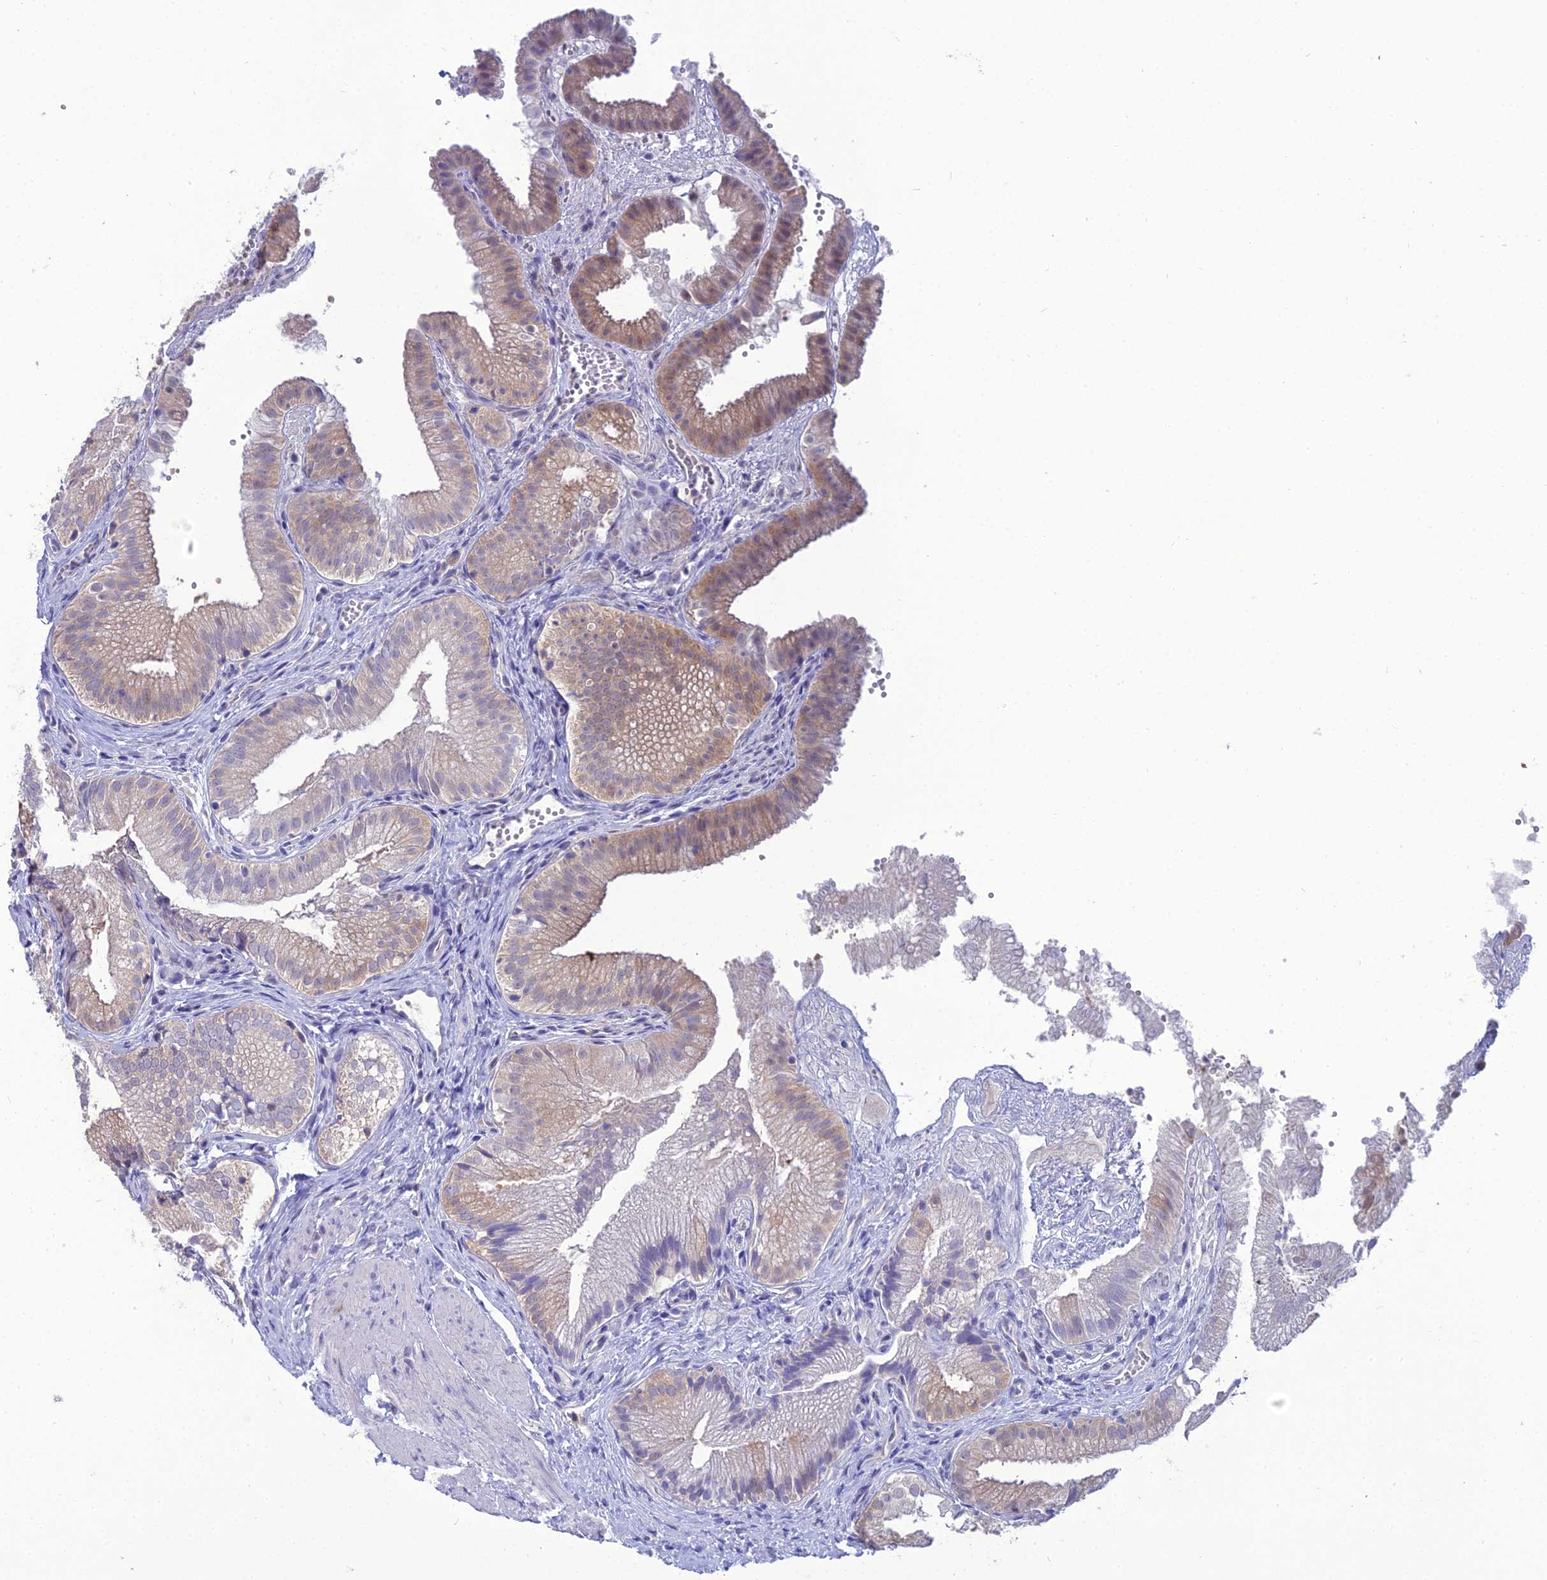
{"staining": {"intensity": "moderate", "quantity": "<25%", "location": "cytoplasmic/membranous"}, "tissue": "gallbladder", "cell_type": "Glandular cells", "image_type": "normal", "snomed": [{"axis": "morphology", "description": "Normal tissue, NOS"}, {"axis": "topography", "description": "Gallbladder"}], "caption": "IHC photomicrograph of benign gallbladder: gallbladder stained using immunohistochemistry (IHC) displays low levels of moderate protein expression localized specifically in the cytoplasmic/membranous of glandular cells, appearing as a cytoplasmic/membranous brown color.", "gene": "GNPNAT1", "patient": {"sex": "female", "age": 30}}